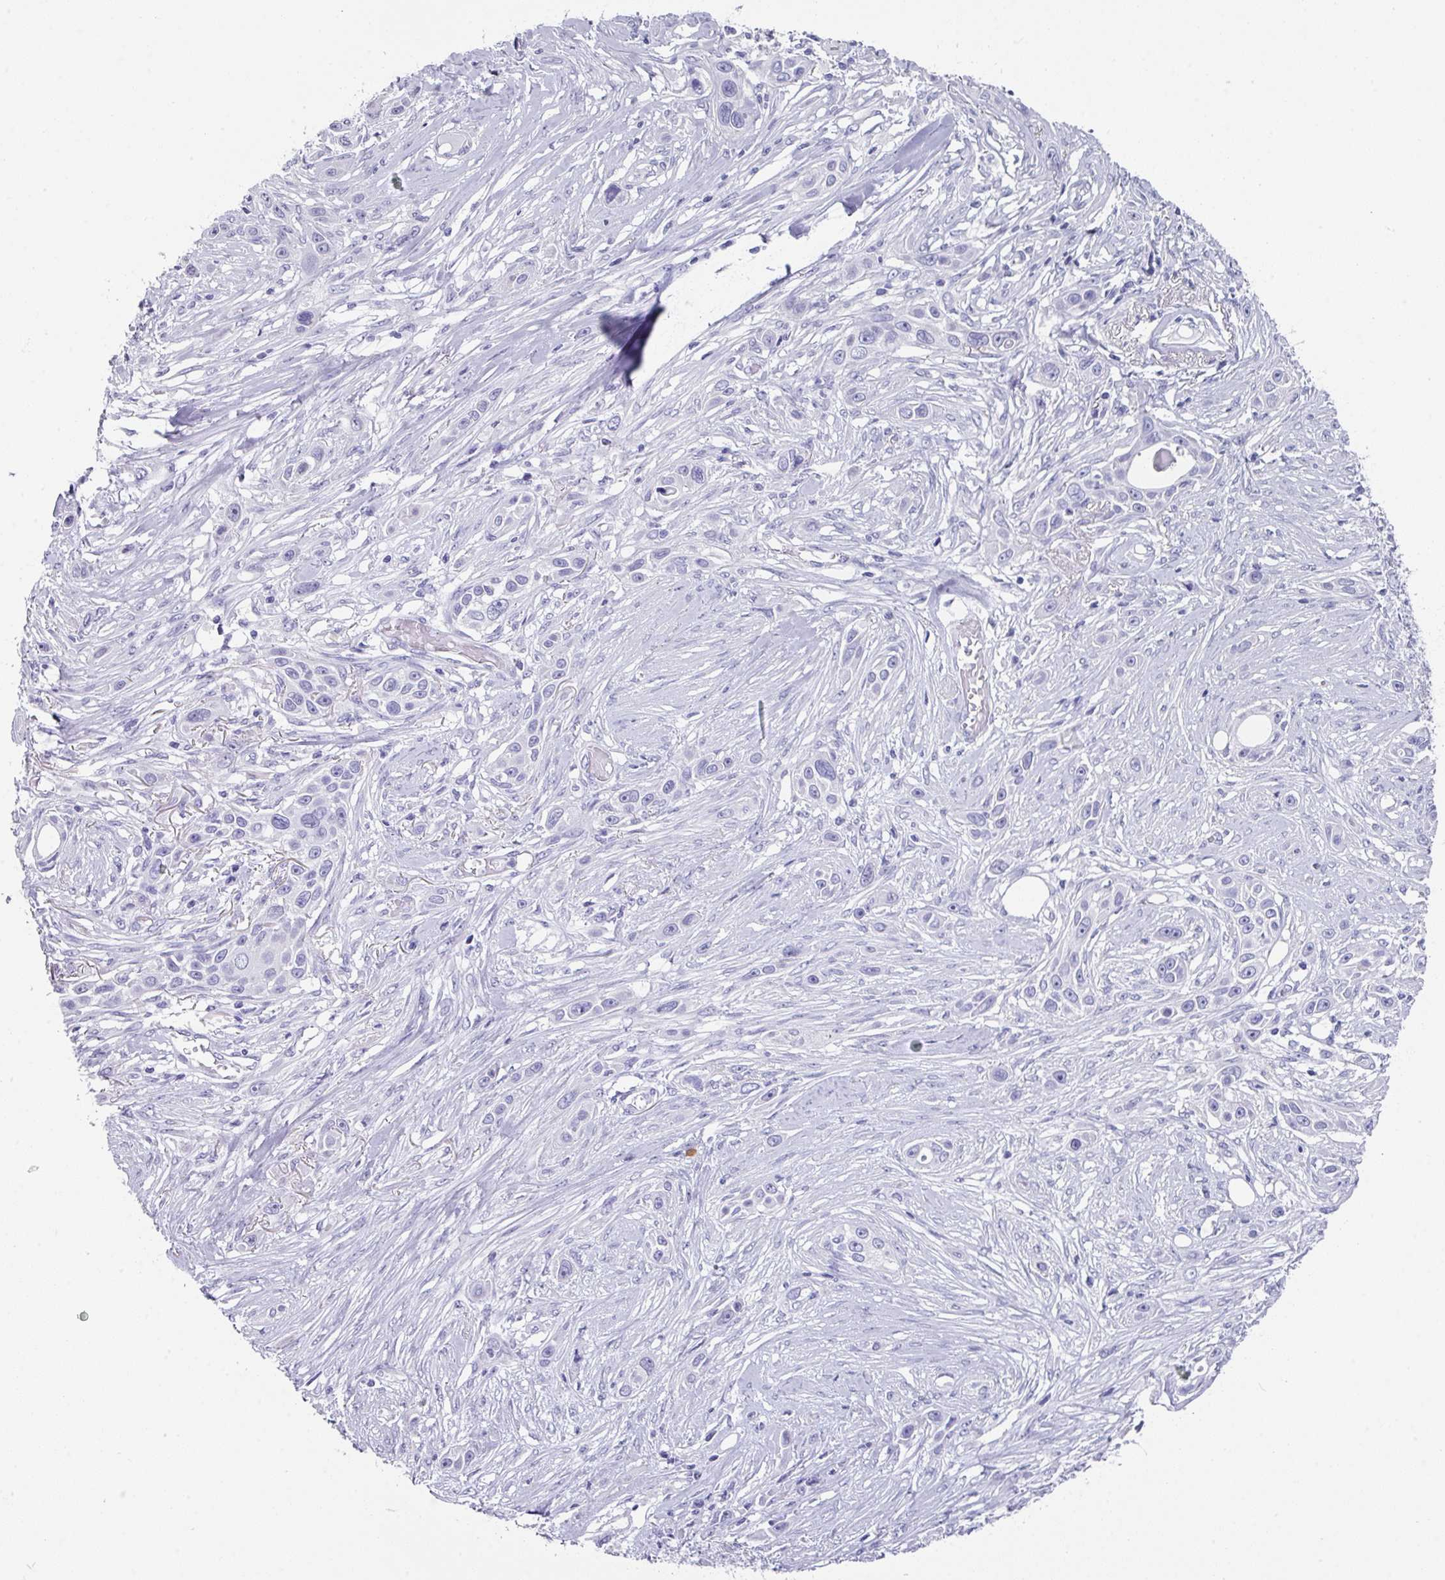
{"staining": {"intensity": "negative", "quantity": "none", "location": "none"}, "tissue": "skin cancer", "cell_type": "Tumor cells", "image_type": "cancer", "snomed": [{"axis": "morphology", "description": "Squamous cell carcinoma, NOS"}, {"axis": "topography", "description": "Skin"}], "caption": "This is a photomicrograph of immunohistochemistry staining of skin cancer (squamous cell carcinoma), which shows no staining in tumor cells.", "gene": "PEX10", "patient": {"sex": "female", "age": 69}}